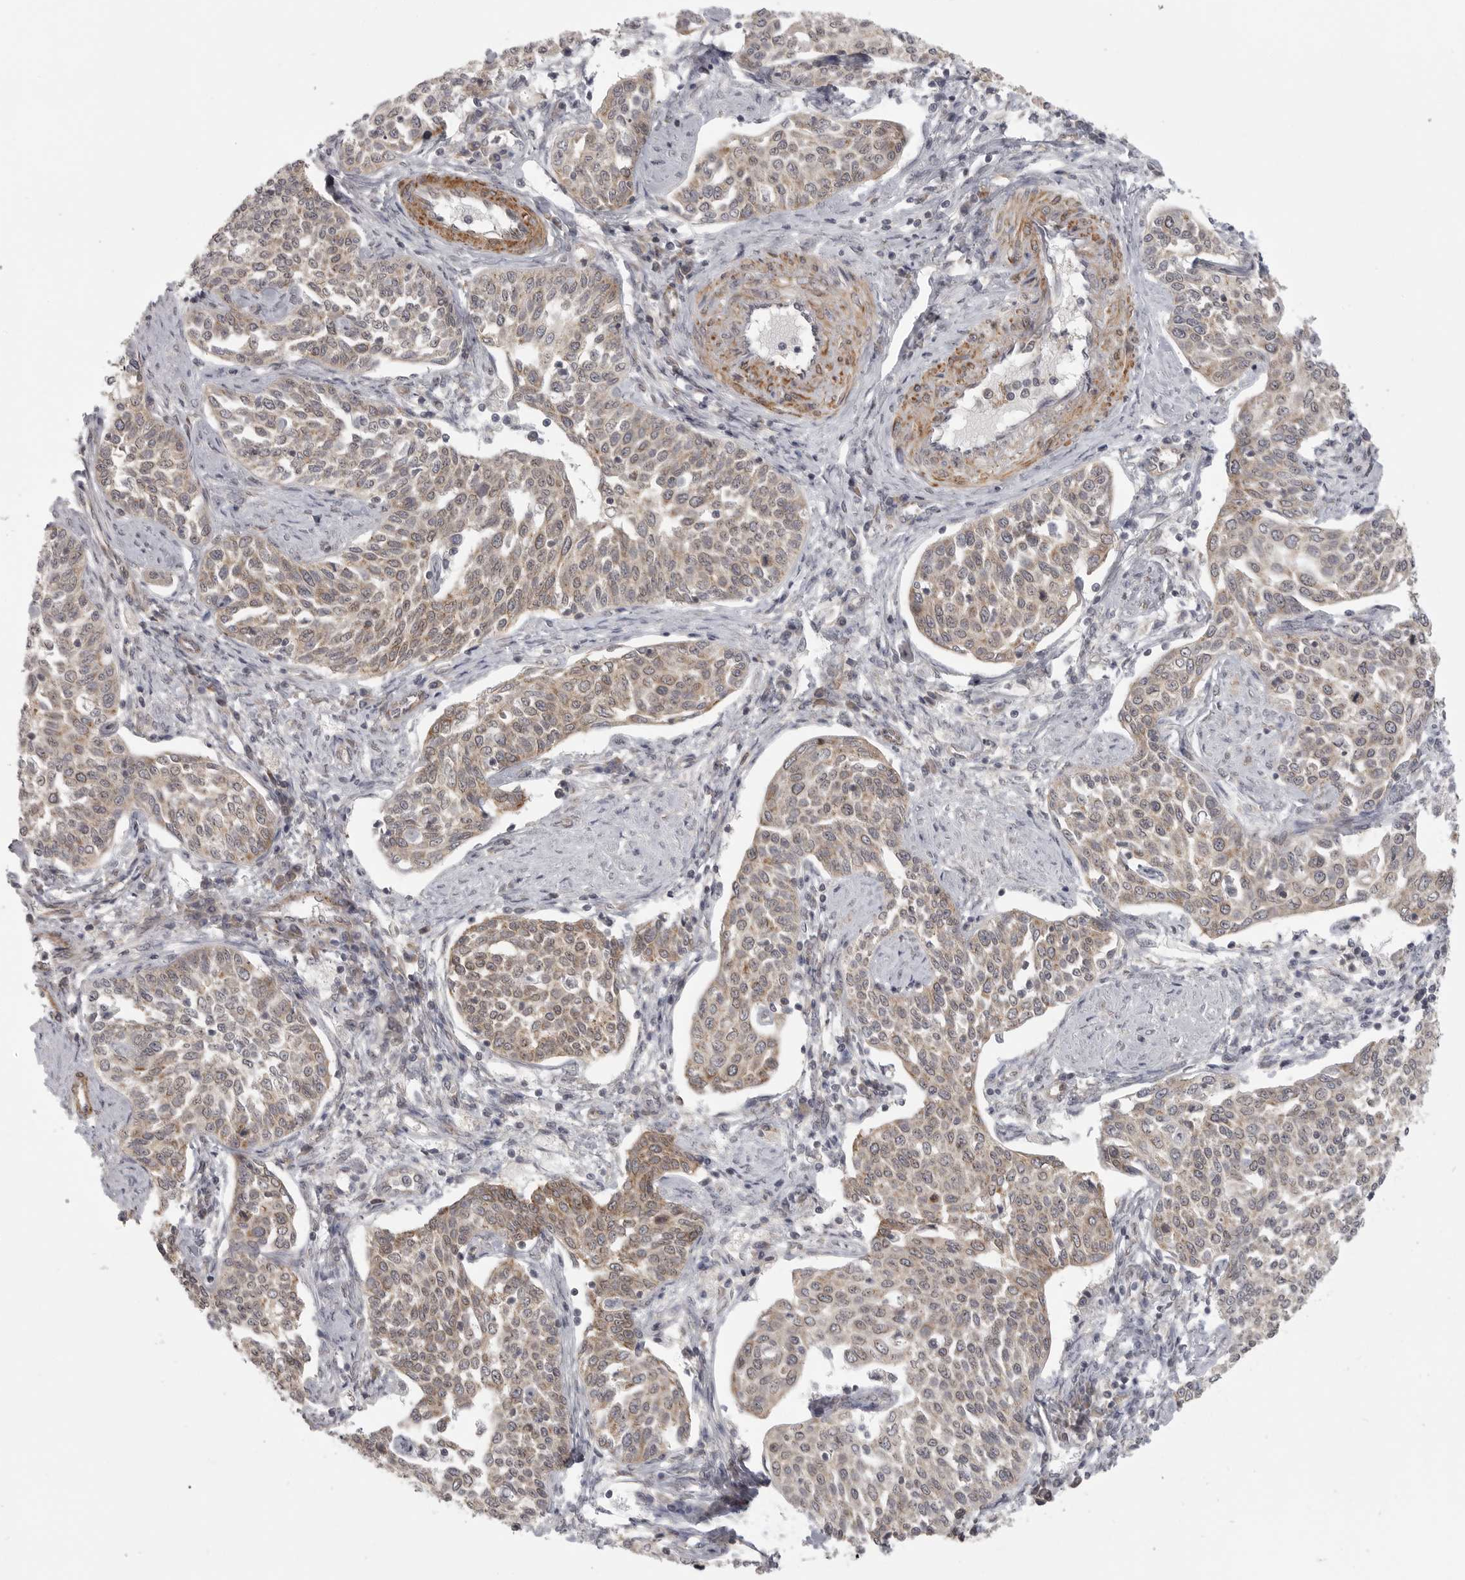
{"staining": {"intensity": "weak", "quantity": ">75%", "location": "cytoplasmic/membranous"}, "tissue": "cervical cancer", "cell_type": "Tumor cells", "image_type": "cancer", "snomed": [{"axis": "morphology", "description": "Squamous cell carcinoma, NOS"}, {"axis": "topography", "description": "Cervix"}], "caption": "An immunohistochemistry photomicrograph of neoplastic tissue is shown. Protein staining in brown labels weak cytoplasmic/membranous positivity in cervical cancer within tumor cells.", "gene": "CERS2", "patient": {"sex": "female", "age": 34}}